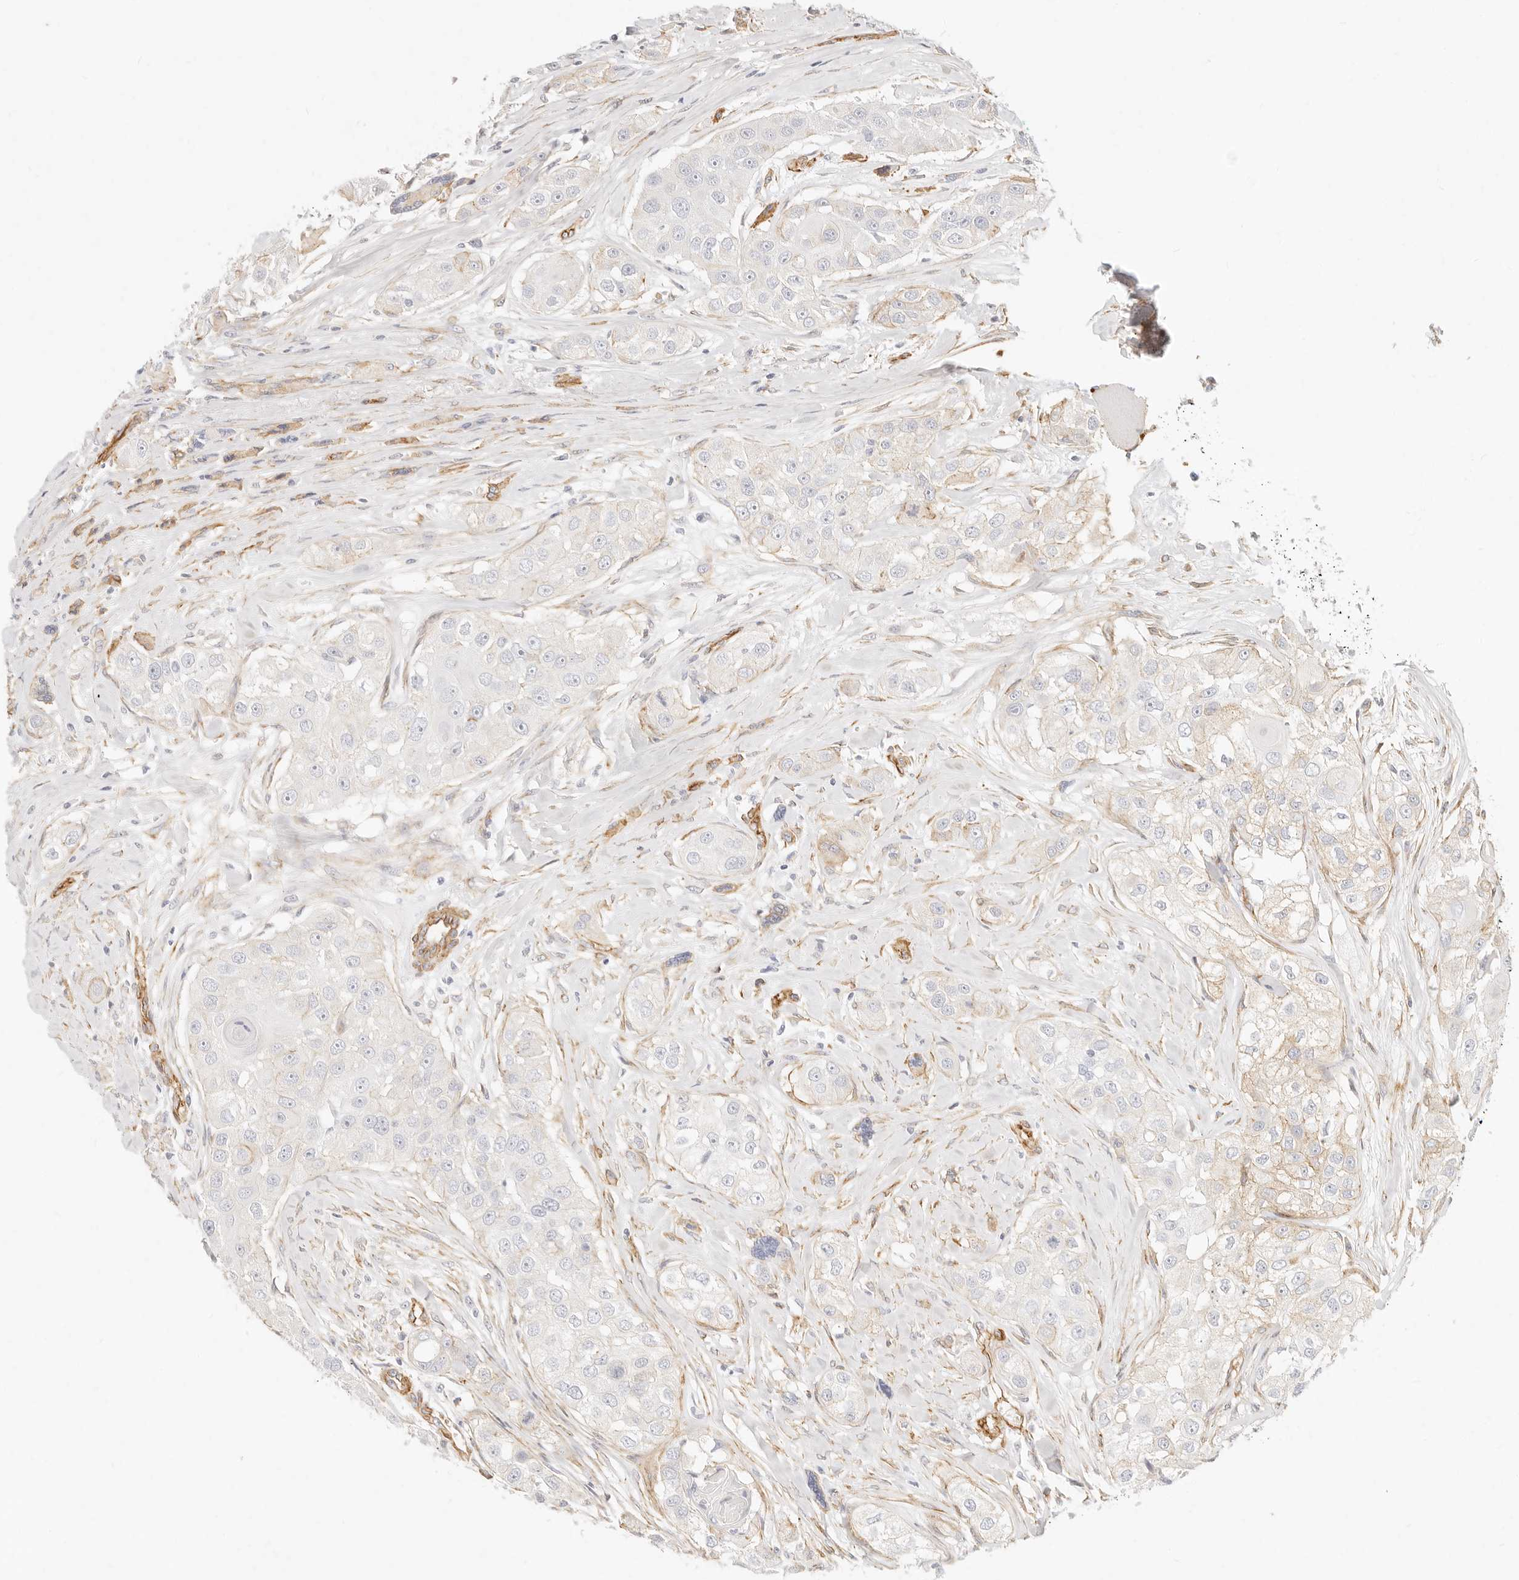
{"staining": {"intensity": "negative", "quantity": "none", "location": "none"}, "tissue": "head and neck cancer", "cell_type": "Tumor cells", "image_type": "cancer", "snomed": [{"axis": "morphology", "description": "Normal tissue, NOS"}, {"axis": "morphology", "description": "Squamous cell carcinoma, NOS"}, {"axis": "topography", "description": "Skeletal muscle"}, {"axis": "topography", "description": "Head-Neck"}], "caption": "Human head and neck cancer (squamous cell carcinoma) stained for a protein using IHC demonstrates no staining in tumor cells.", "gene": "NUS1", "patient": {"sex": "male", "age": 51}}